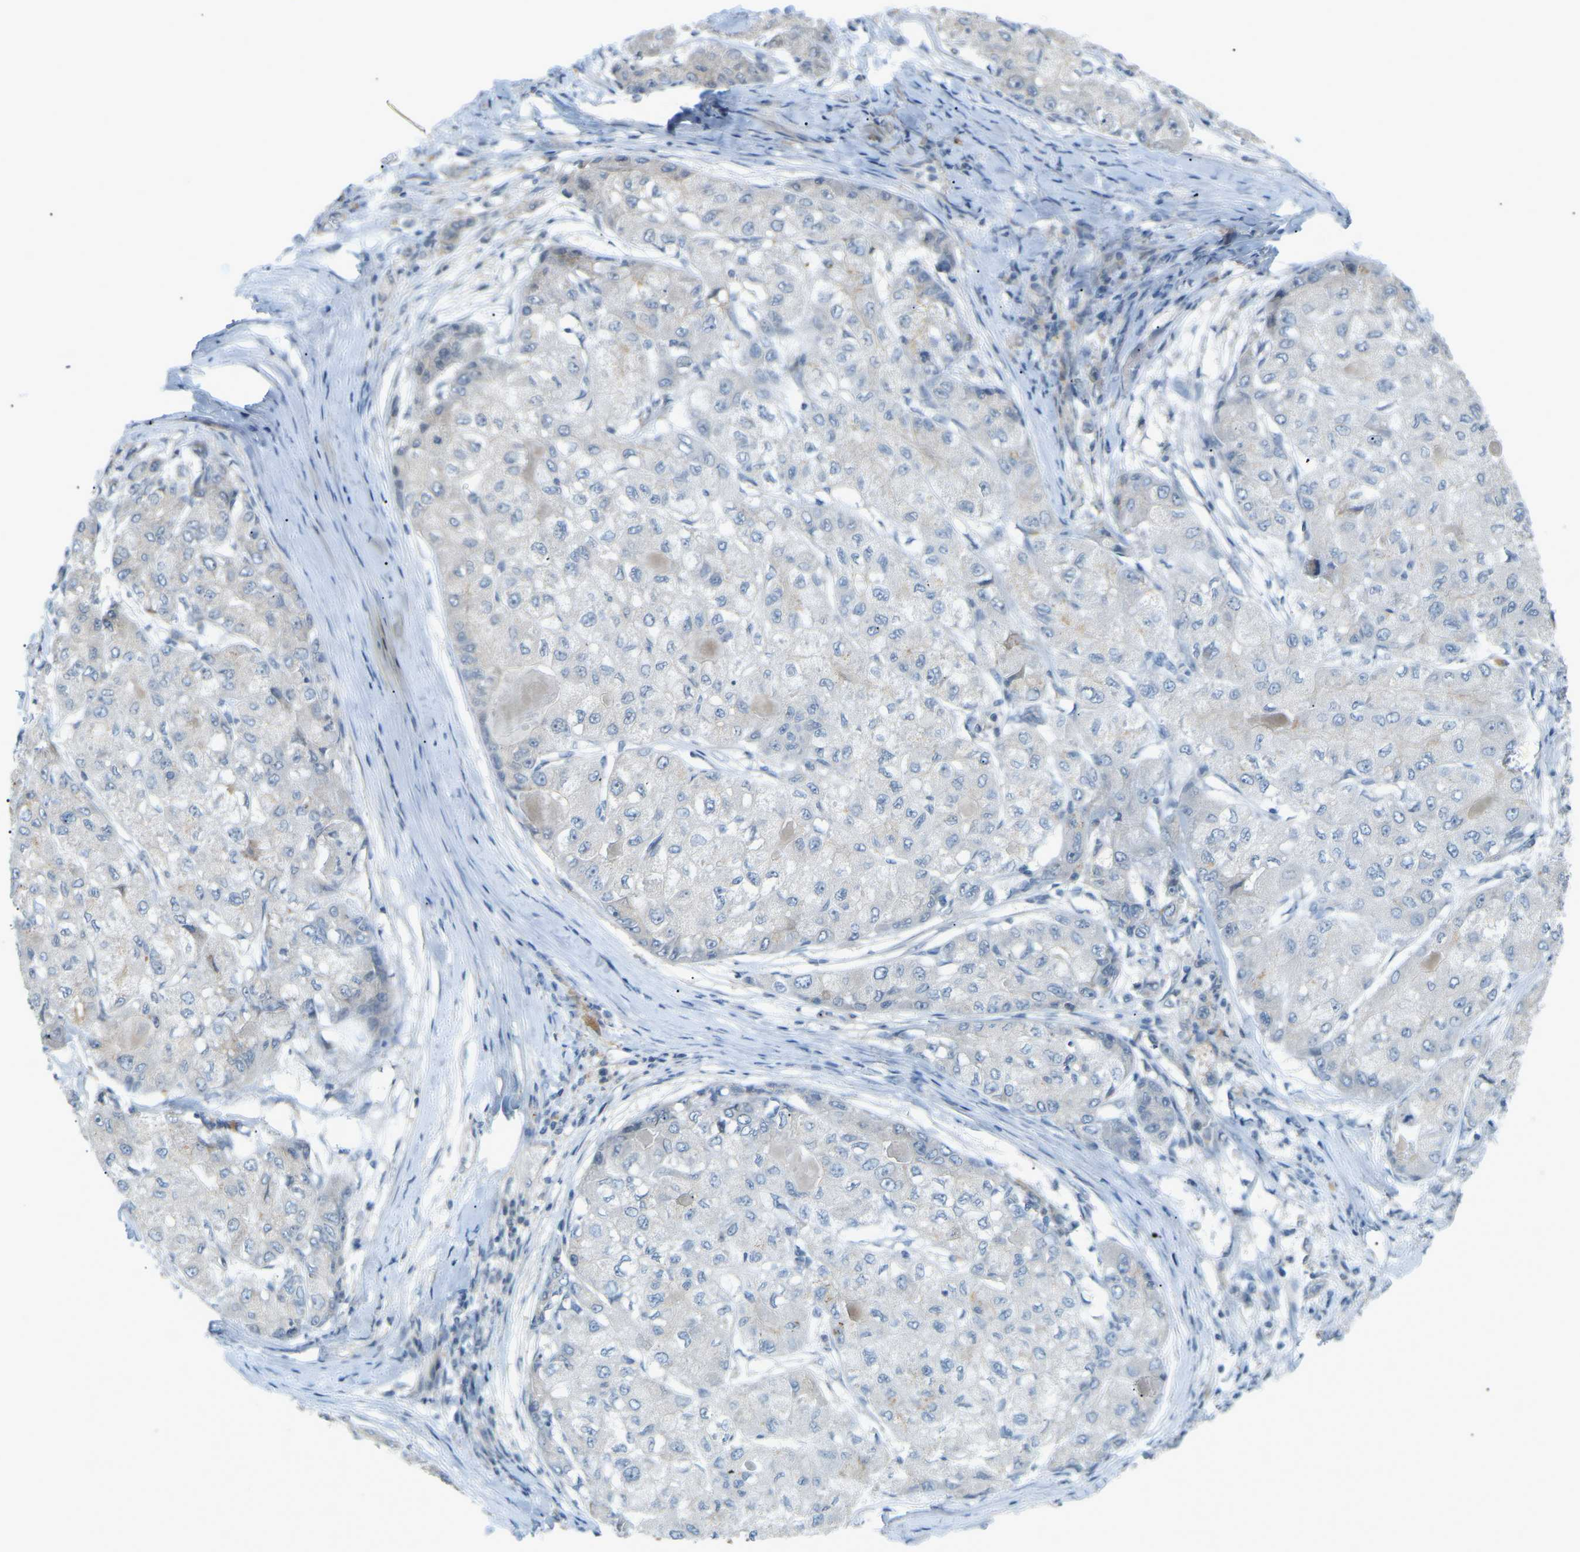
{"staining": {"intensity": "weak", "quantity": "<25%", "location": "cytoplasmic/membranous"}, "tissue": "liver cancer", "cell_type": "Tumor cells", "image_type": "cancer", "snomed": [{"axis": "morphology", "description": "Carcinoma, Hepatocellular, NOS"}, {"axis": "topography", "description": "Liver"}], "caption": "An IHC image of liver hepatocellular carcinoma is shown. There is no staining in tumor cells of liver hepatocellular carcinoma.", "gene": "RTN3", "patient": {"sex": "male", "age": 80}}